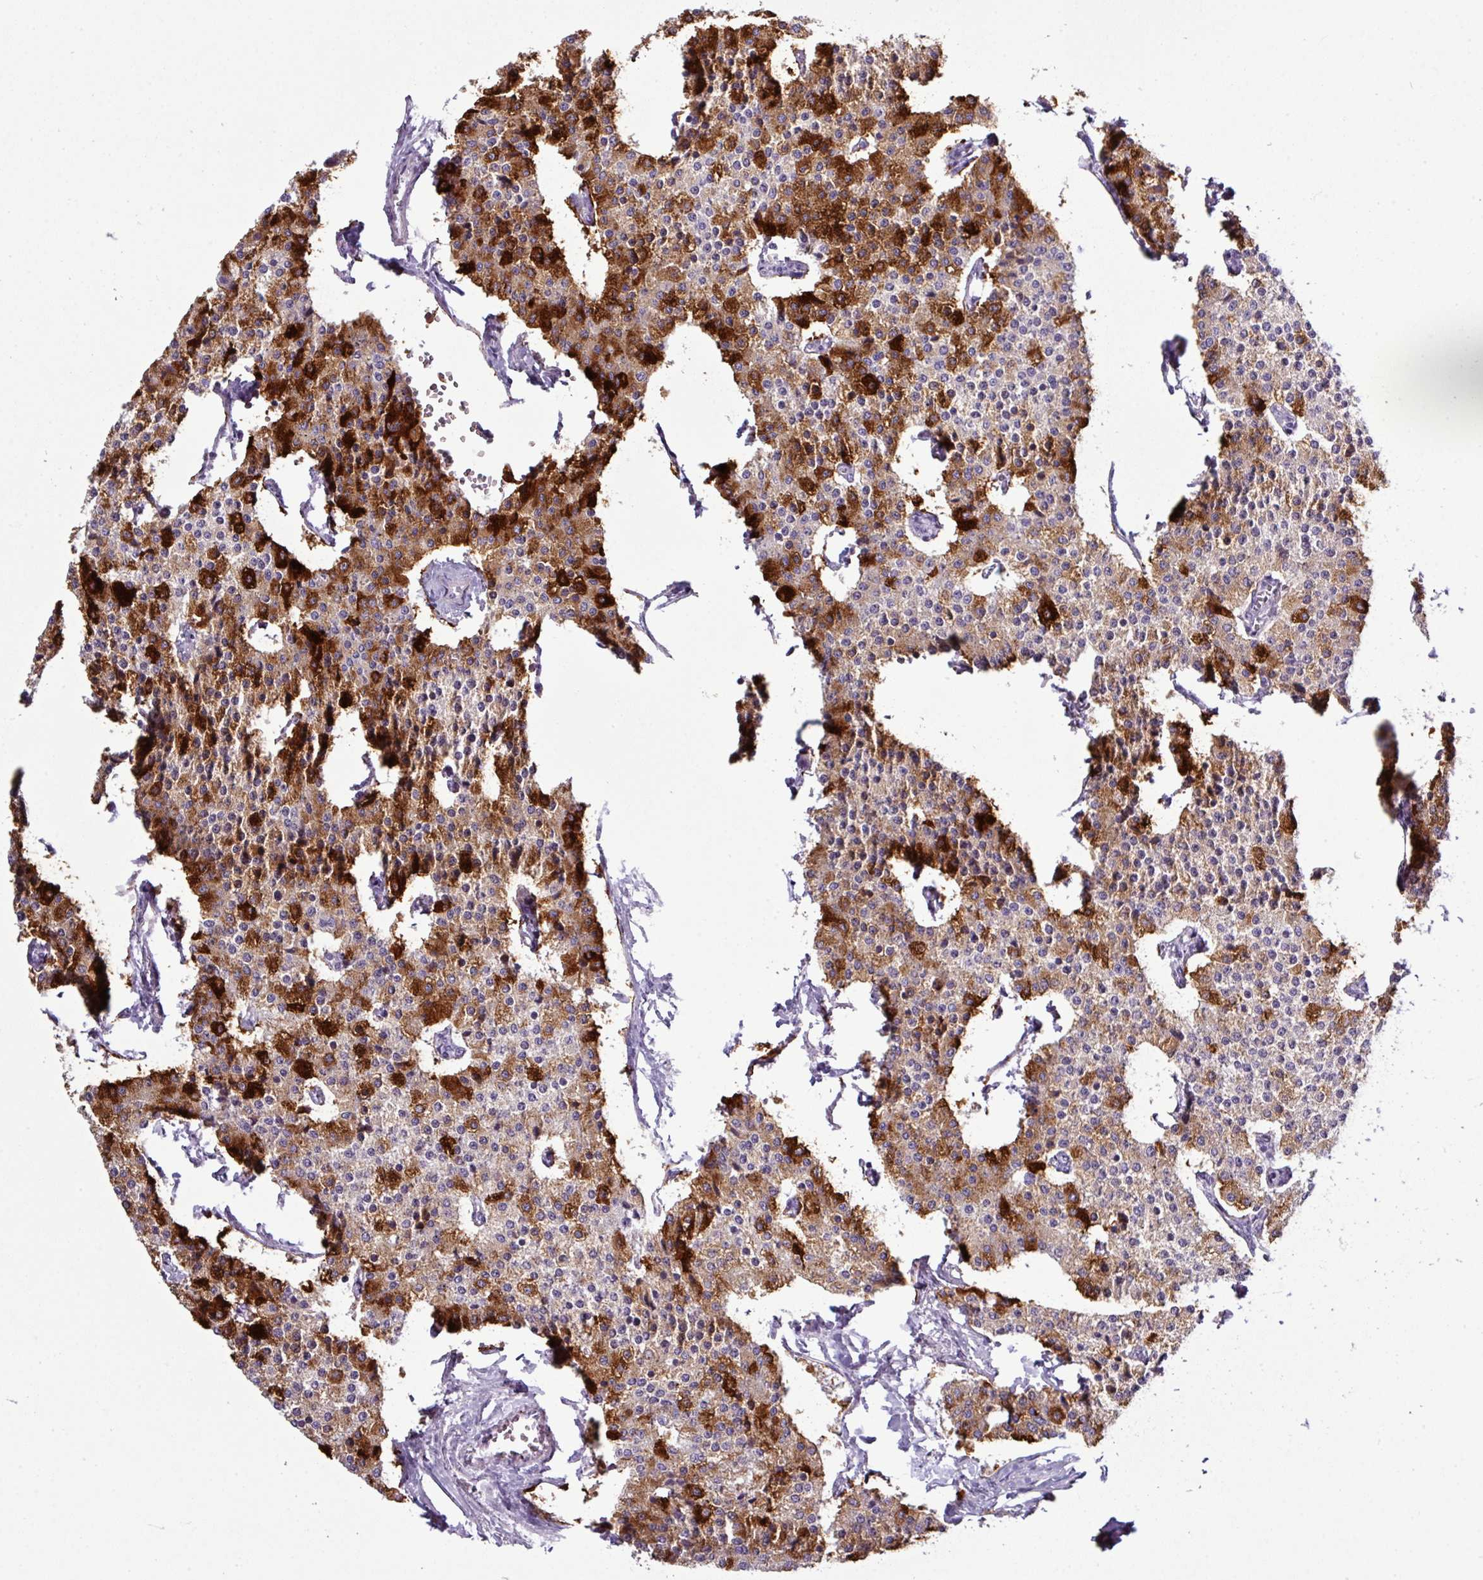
{"staining": {"intensity": "strong", "quantity": ">75%", "location": "cytoplasmic/membranous"}, "tissue": "carcinoid", "cell_type": "Tumor cells", "image_type": "cancer", "snomed": [{"axis": "morphology", "description": "Carcinoid, malignant, NOS"}, {"axis": "topography", "description": "Colon"}], "caption": "Malignant carcinoid stained with a brown dye reveals strong cytoplasmic/membranous positive staining in approximately >75% of tumor cells.", "gene": "AGAP5", "patient": {"sex": "female", "age": 52}}